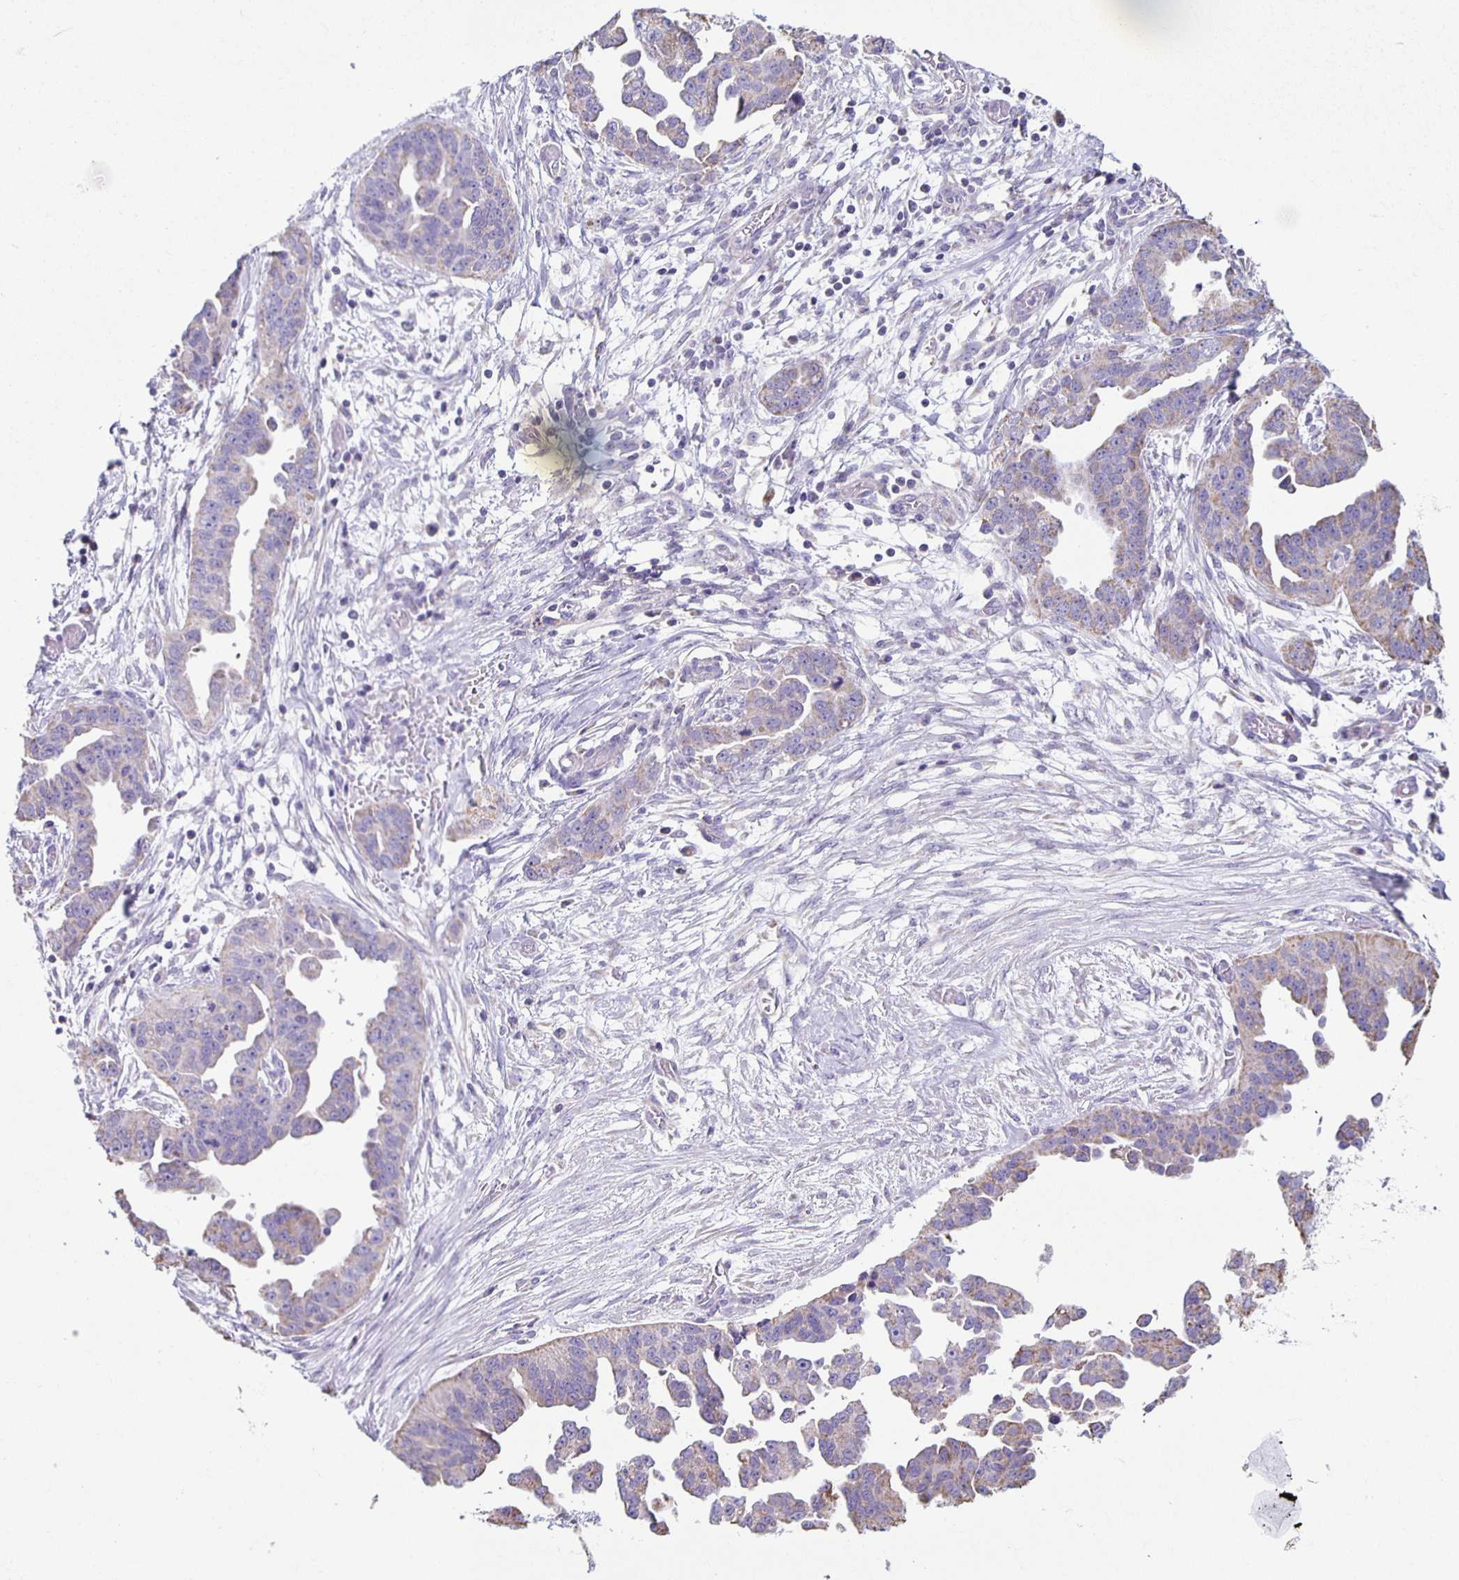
{"staining": {"intensity": "weak", "quantity": "<25%", "location": "cytoplasmic/membranous"}, "tissue": "ovarian cancer", "cell_type": "Tumor cells", "image_type": "cancer", "snomed": [{"axis": "morphology", "description": "Cystadenocarcinoma, serous, NOS"}, {"axis": "topography", "description": "Ovary"}], "caption": "Human ovarian serous cystadenocarcinoma stained for a protein using immunohistochemistry (IHC) reveals no positivity in tumor cells.", "gene": "TPPP", "patient": {"sex": "female", "age": 75}}